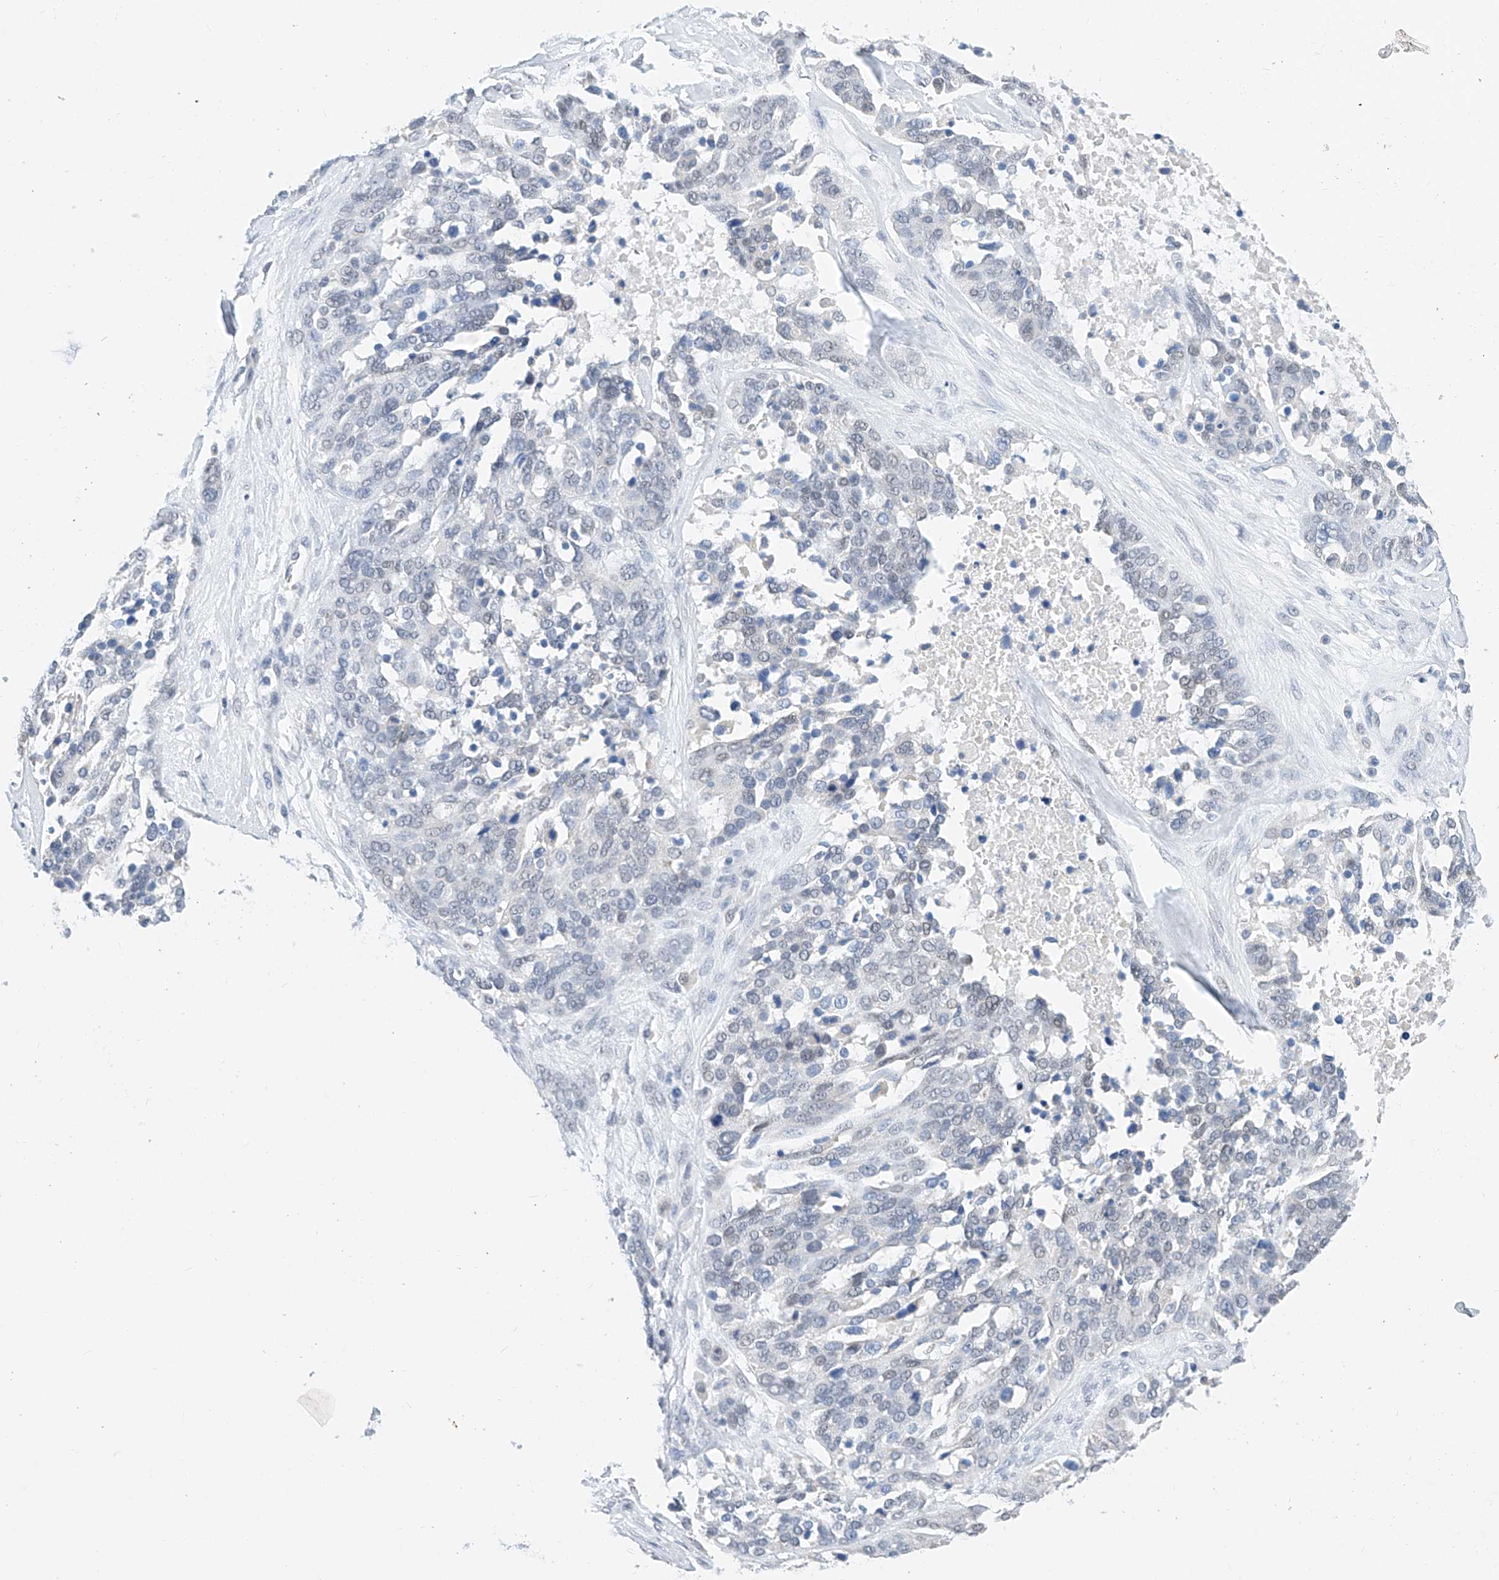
{"staining": {"intensity": "negative", "quantity": "none", "location": "none"}, "tissue": "ovarian cancer", "cell_type": "Tumor cells", "image_type": "cancer", "snomed": [{"axis": "morphology", "description": "Cystadenocarcinoma, serous, NOS"}, {"axis": "topography", "description": "Ovary"}], "caption": "Human ovarian cancer stained for a protein using immunohistochemistry displays no expression in tumor cells.", "gene": "KCNJ1", "patient": {"sex": "female", "age": 44}}